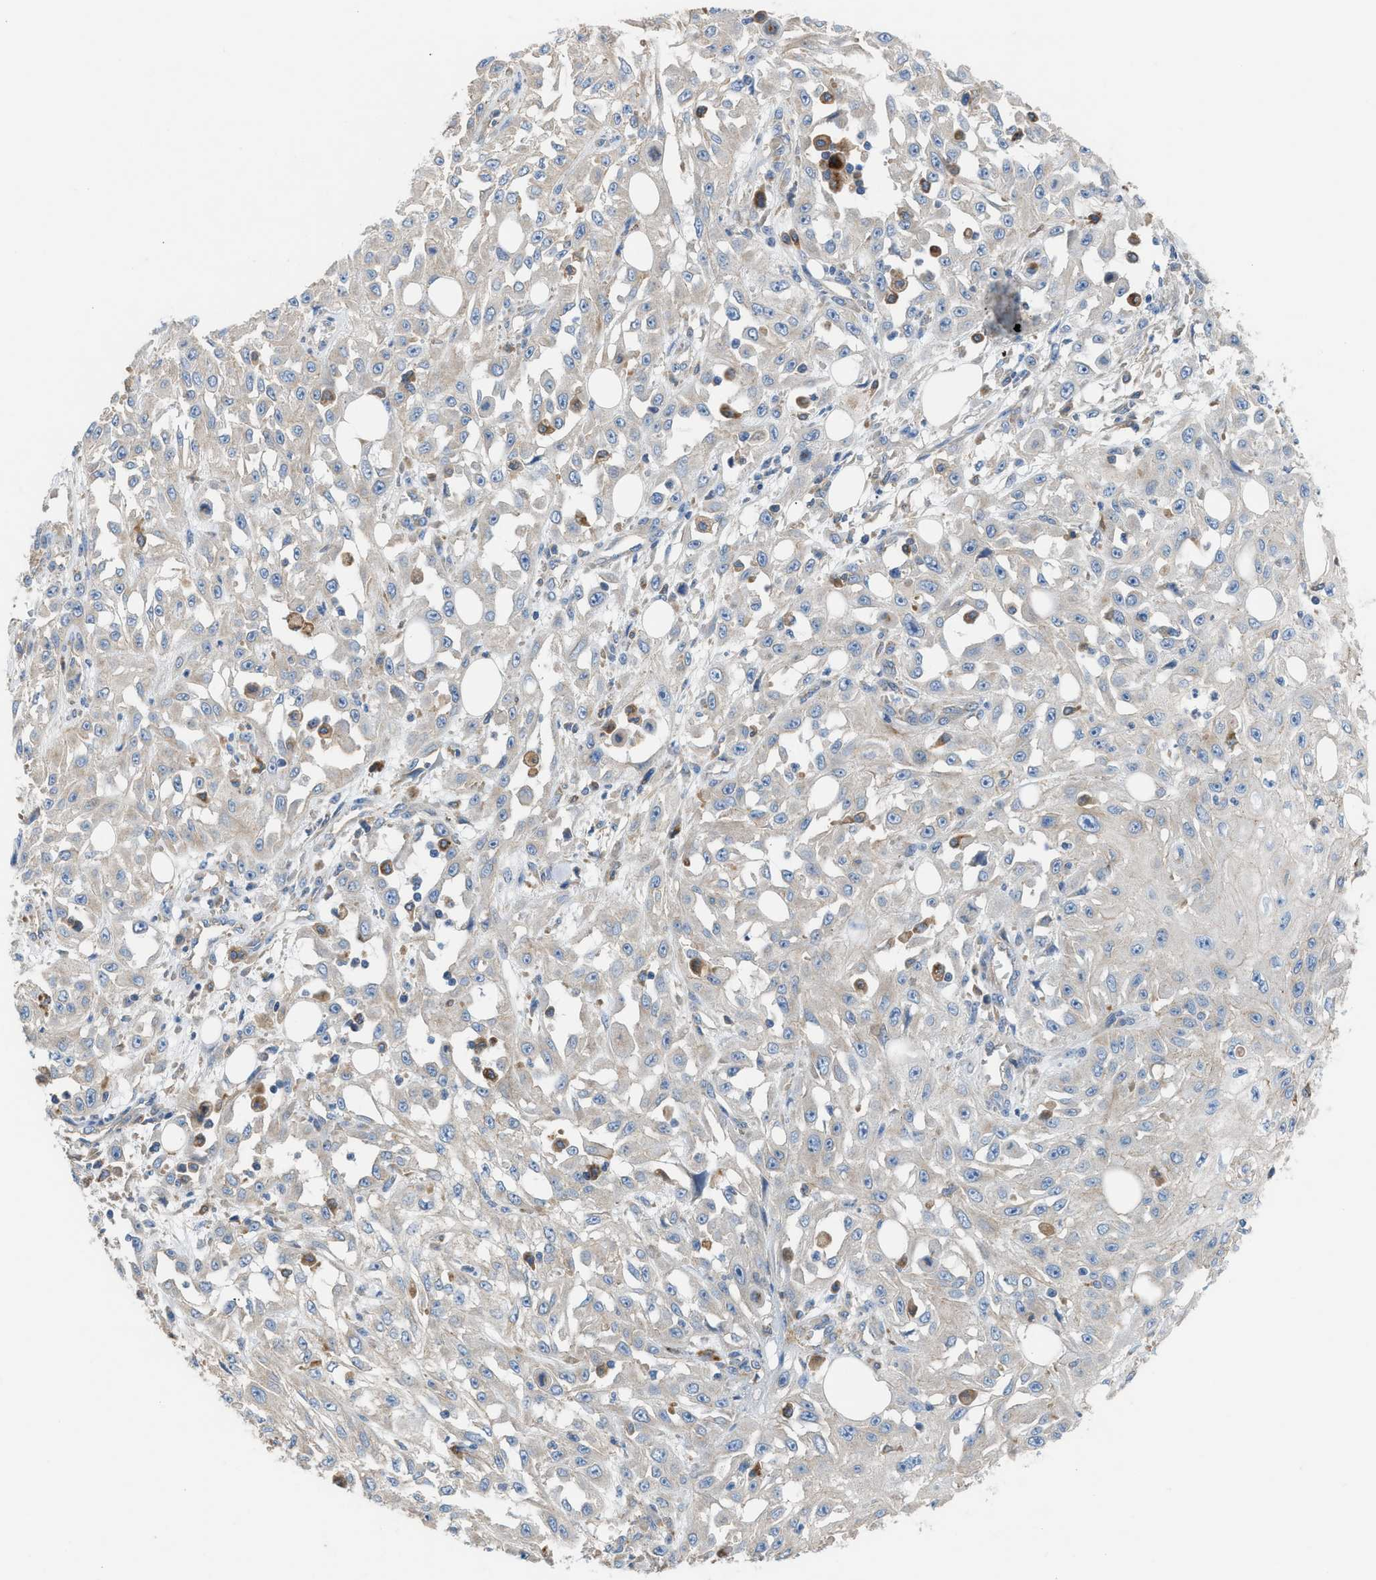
{"staining": {"intensity": "negative", "quantity": "none", "location": "none"}, "tissue": "skin cancer", "cell_type": "Tumor cells", "image_type": "cancer", "snomed": [{"axis": "morphology", "description": "Squamous cell carcinoma, NOS"}, {"axis": "morphology", "description": "Squamous cell carcinoma, metastatic, NOS"}, {"axis": "topography", "description": "Skin"}, {"axis": "topography", "description": "Lymph node"}], "caption": "Tumor cells show no significant staining in skin cancer. Nuclei are stained in blue.", "gene": "AOAH", "patient": {"sex": "male", "age": 75}}